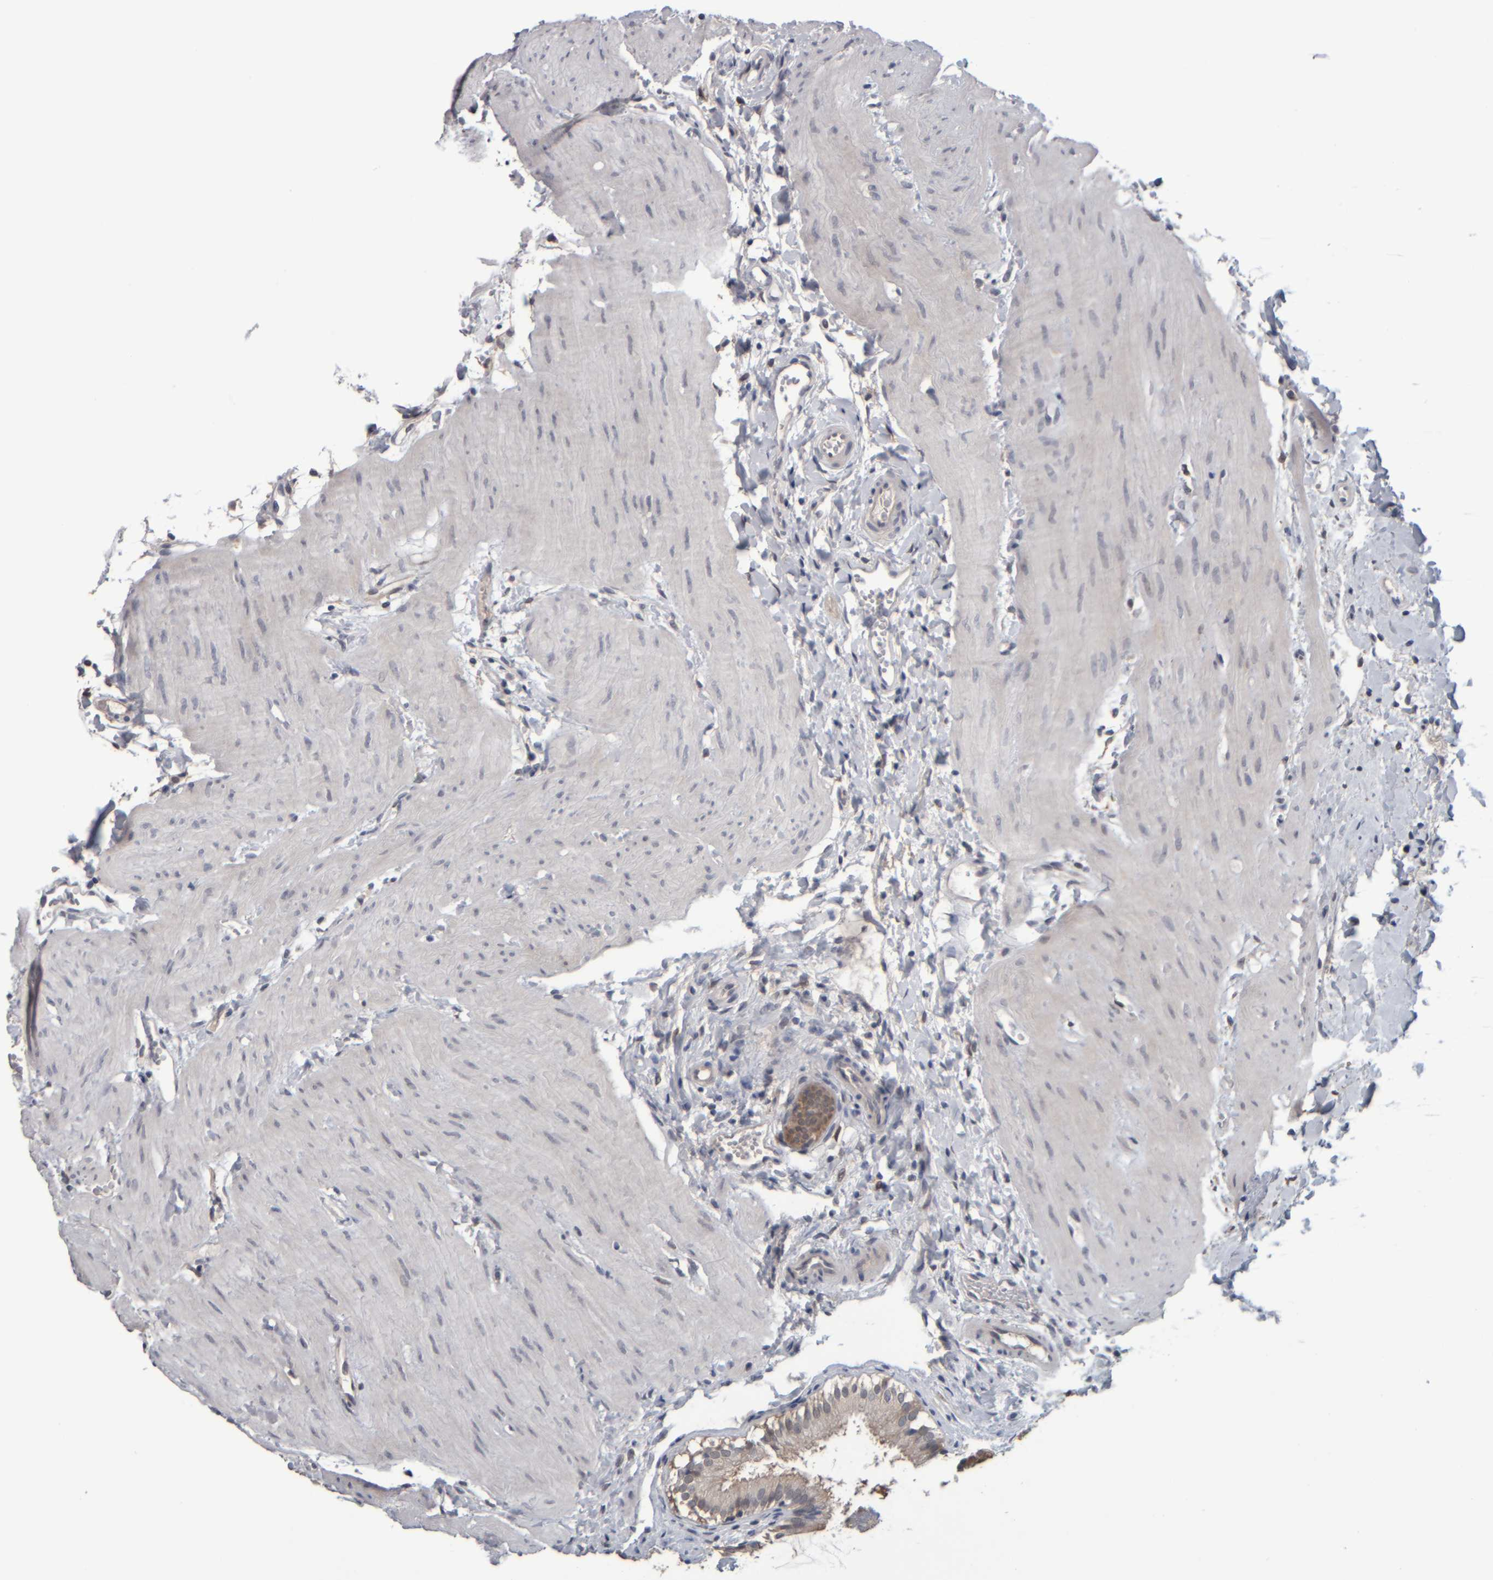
{"staining": {"intensity": "moderate", "quantity": ">75%", "location": "cytoplasmic/membranous"}, "tissue": "gallbladder", "cell_type": "Glandular cells", "image_type": "normal", "snomed": [{"axis": "morphology", "description": "Normal tissue, NOS"}, {"axis": "topography", "description": "Gallbladder"}], "caption": "Brown immunohistochemical staining in normal gallbladder reveals moderate cytoplasmic/membranous staining in approximately >75% of glandular cells. (Brightfield microscopy of DAB IHC at high magnification).", "gene": "COL14A1", "patient": {"sex": "female", "age": 26}}